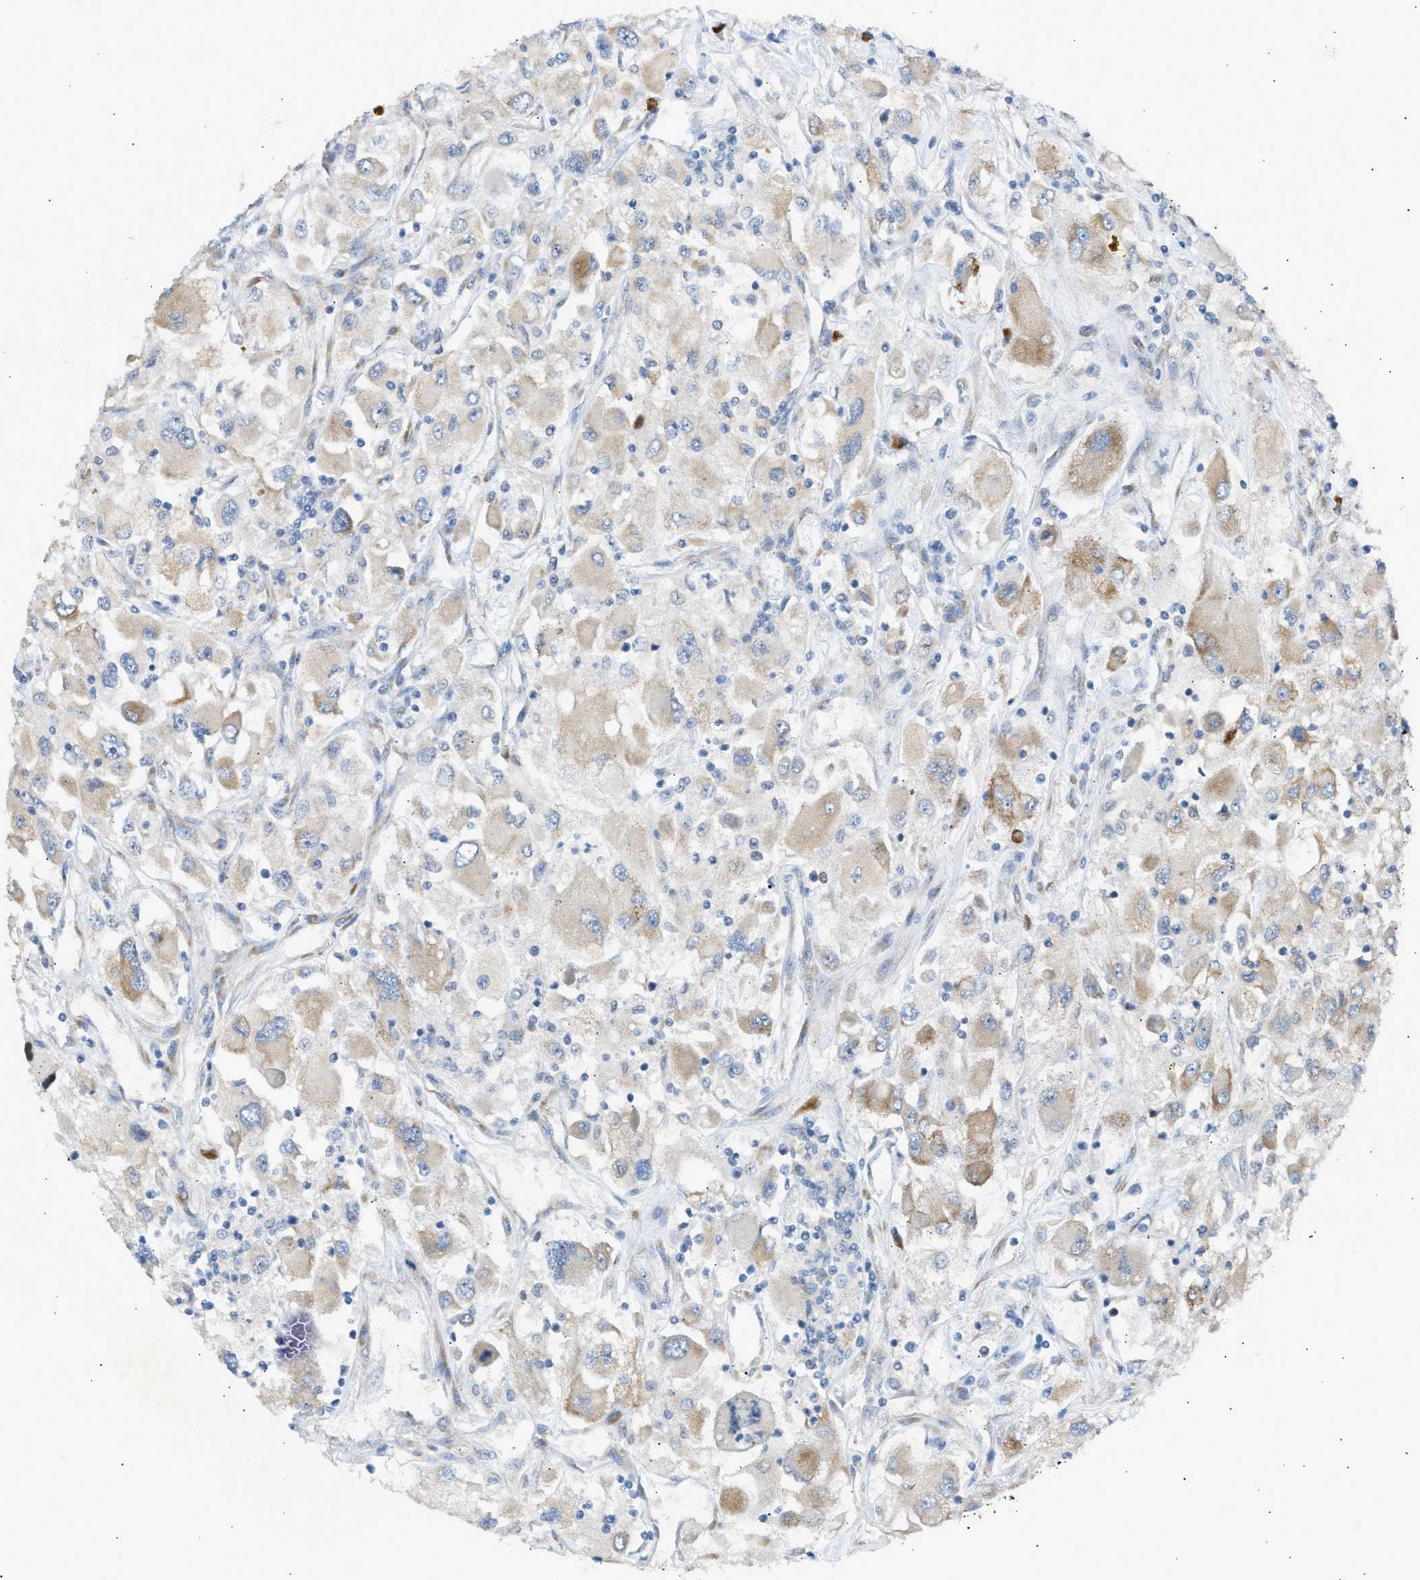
{"staining": {"intensity": "weak", "quantity": "25%-75%", "location": "cytoplasmic/membranous"}, "tissue": "renal cancer", "cell_type": "Tumor cells", "image_type": "cancer", "snomed": [{"axis": "morphology", "description": "Adenocarcinoma, NOS"}, {"axis": "topography", "description": "Kidney"}], "caption": "There is low levels of weak cytoplasmic/membranous staining in tumor cells of renal cancer (adenocarcinoma), as demonstrated by immunohistochemical staining (brown color).", "gene": "KCNC2", "patient": {"sex": "female", "age": 52}}